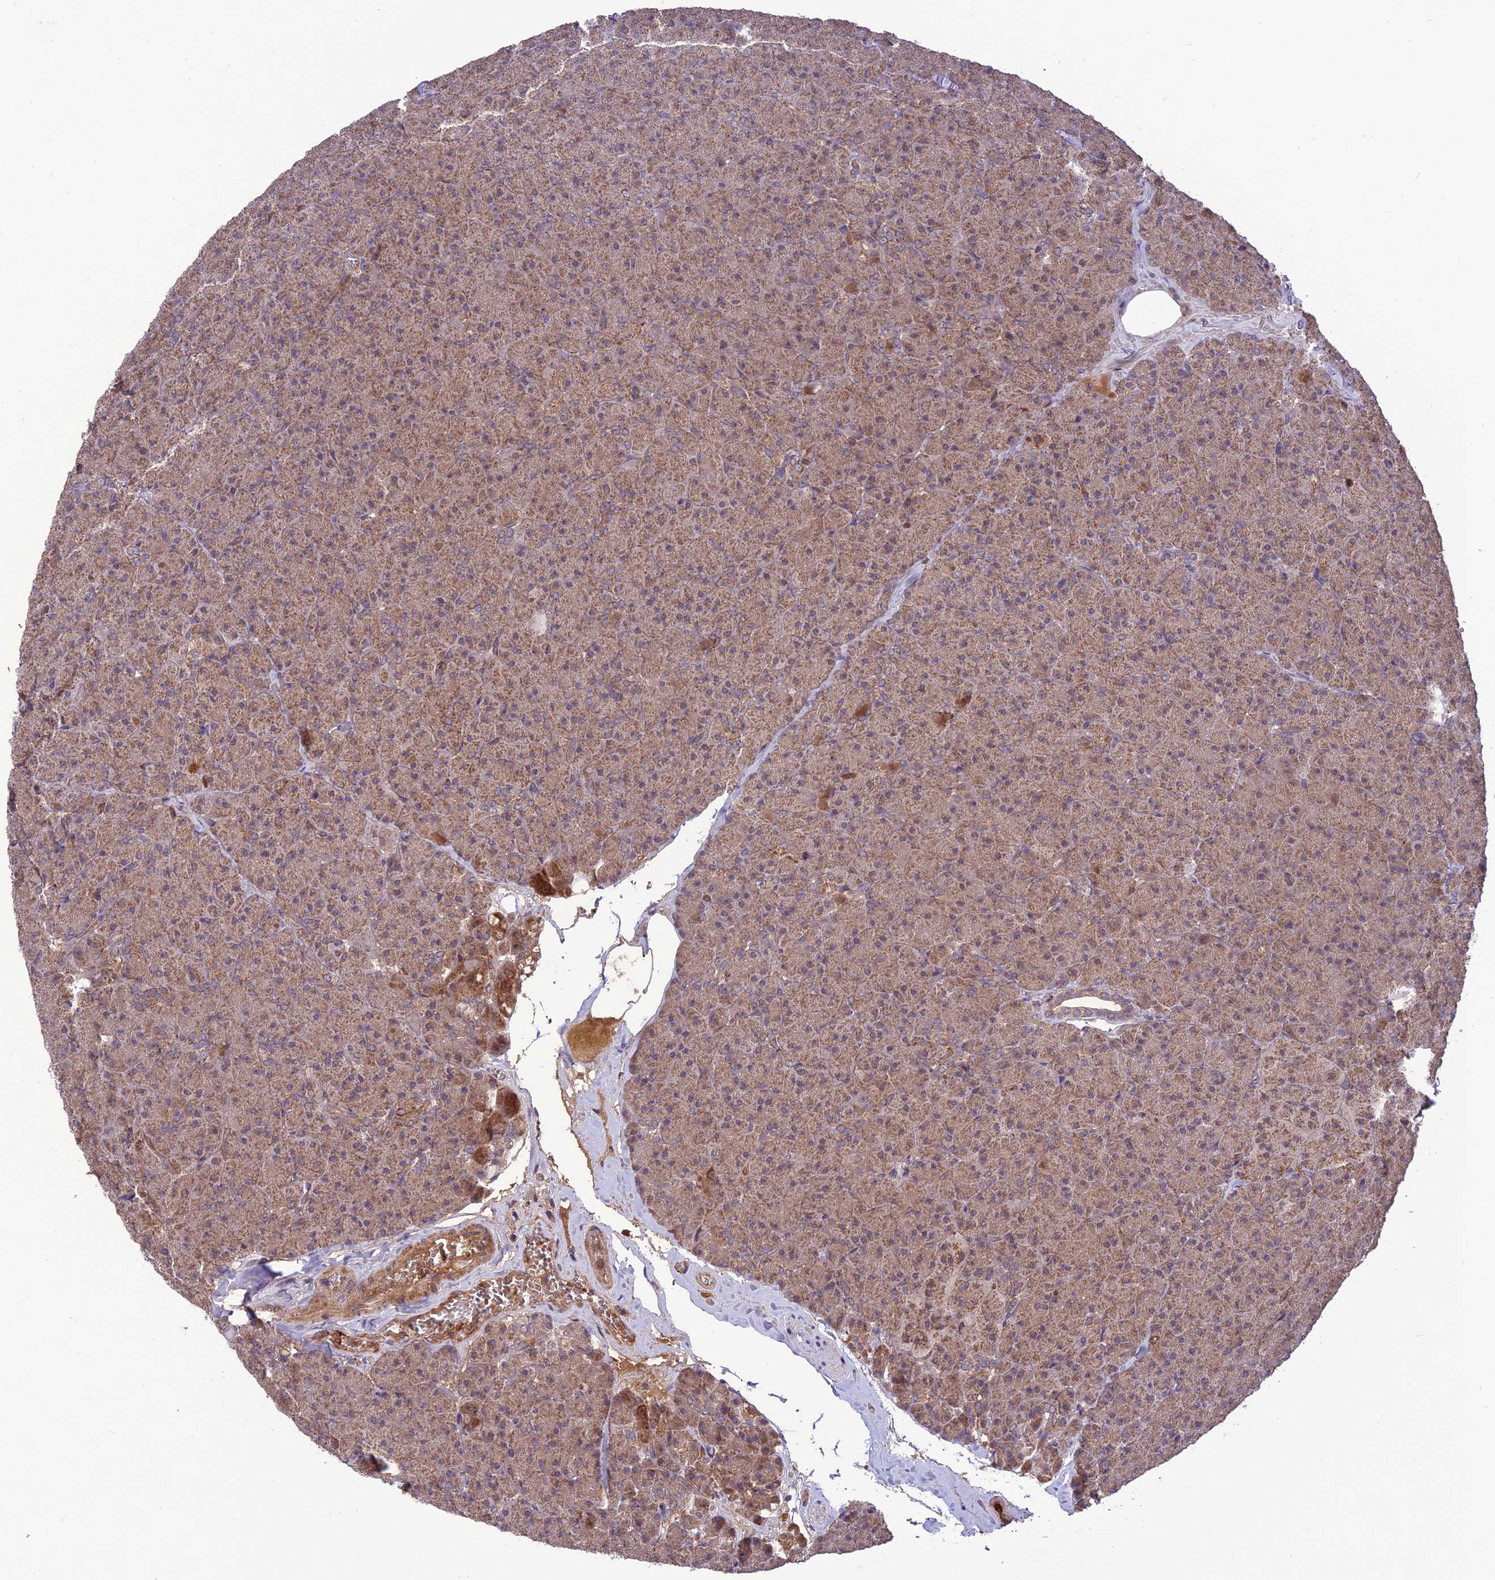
{"staining": {"intensity": "moderate", "quantity": ">75%", "location": "cytoplasmic/membranous"}, "tissue": "pancreas", "cell_type": "Exocrine glandular cells", "image_type": "normal", "snomed": [{"axis": "morphology", "description": "Normal tissue, NOS"}, {"axis": "topography", "description": "Pancreas"}], "caption": "Immunohistochemistry (IHC) image of unremarkable human pancreas stained for a protein (brown), which displays medium levels of moderate cytoplasmic/membranous staining in about >75% of exocrine glandular cells.", "gene": "NDUFC1", "patient": {"sex": "male", "age": 36}}